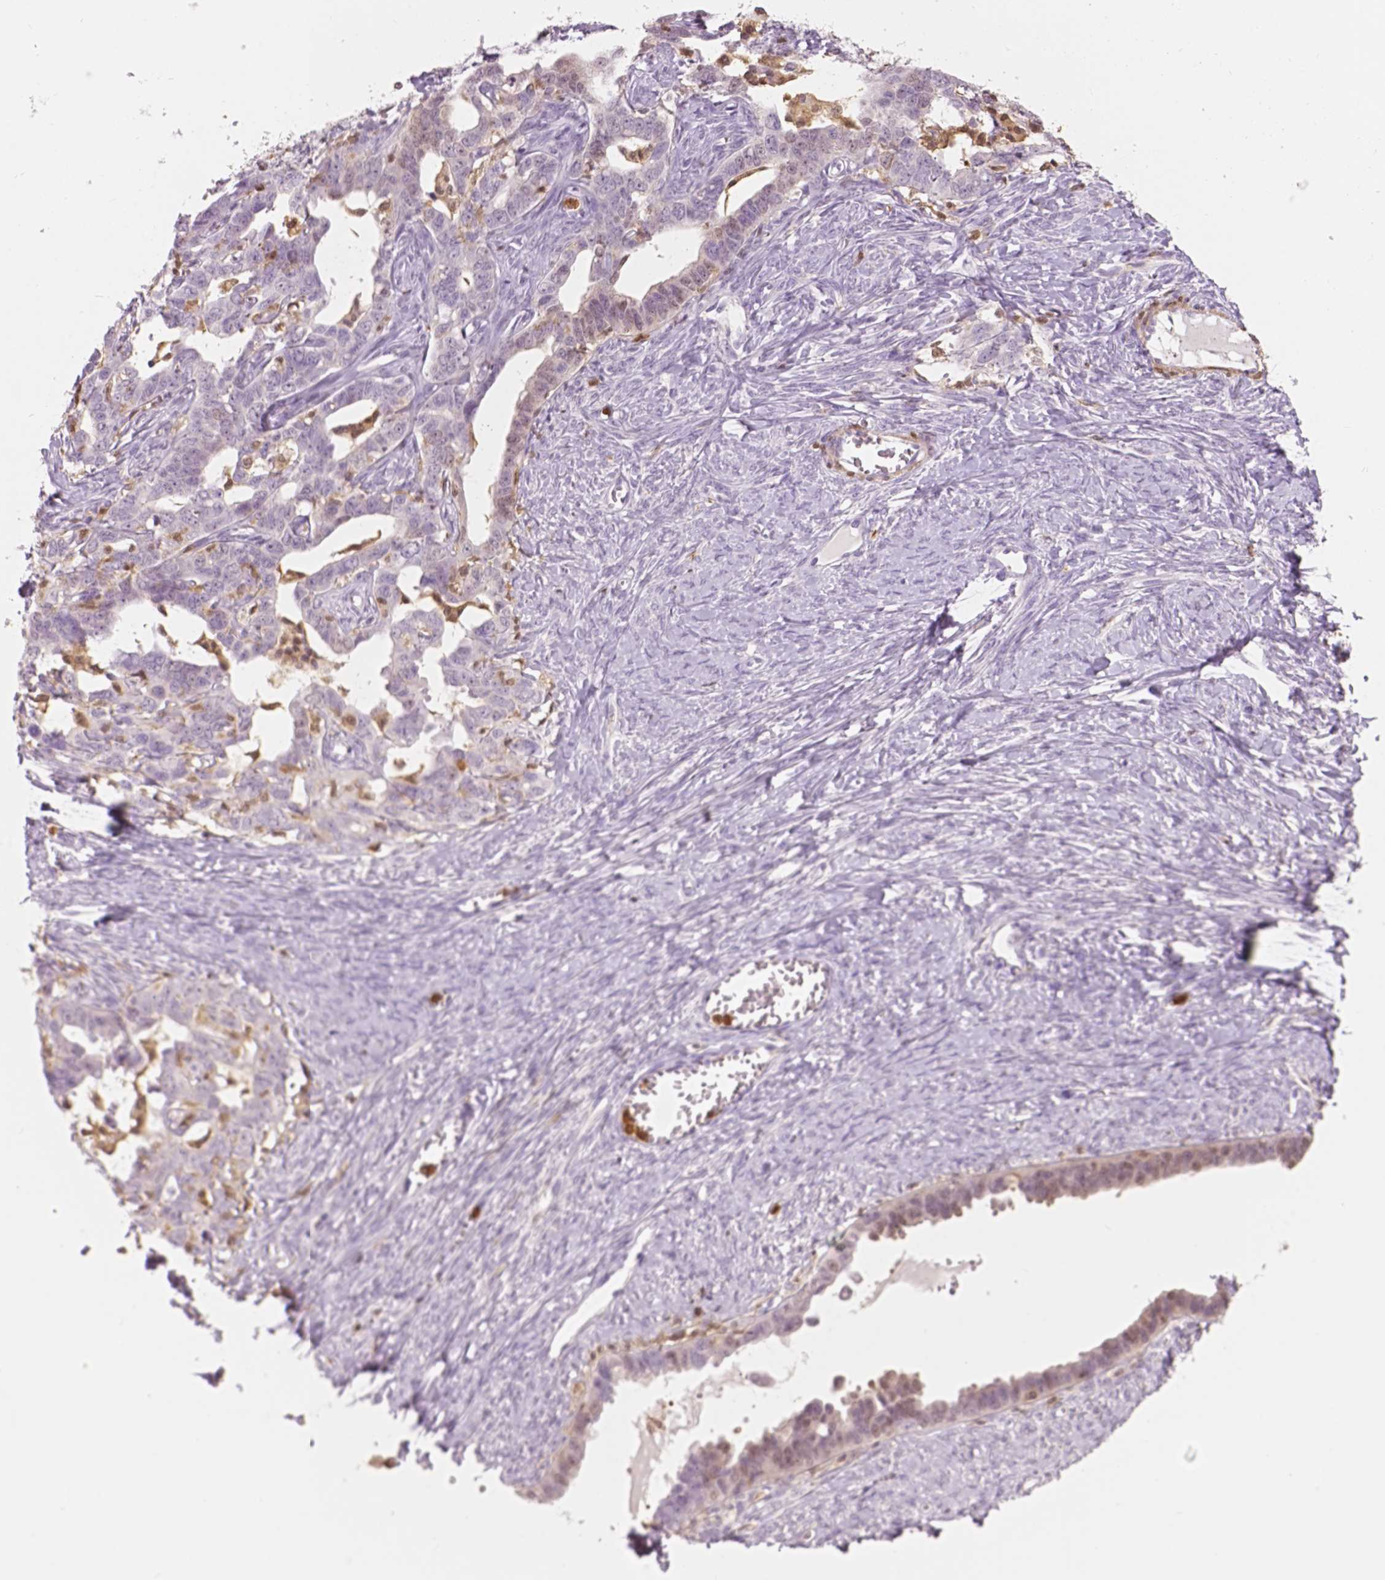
{"staining": {"intensity": "weak", "quantity": "<25%", "location": "nuclear"}, "tissue": "ovarian cancer", "cell_type": "Tumor cells", "image_type": "cancer", "snomed": [{"axis": "morphology", "description": "Cystadenocarcinoma, serous, NOS"}, {"axis": "topography", "description": "Ovary"}], "caption": "Tumor cells show no significant staining in ovarian cancer (serous cystadenocarcinoma).", "gene": "S100A4", "patient": {"sex": "female", "age": 69}}